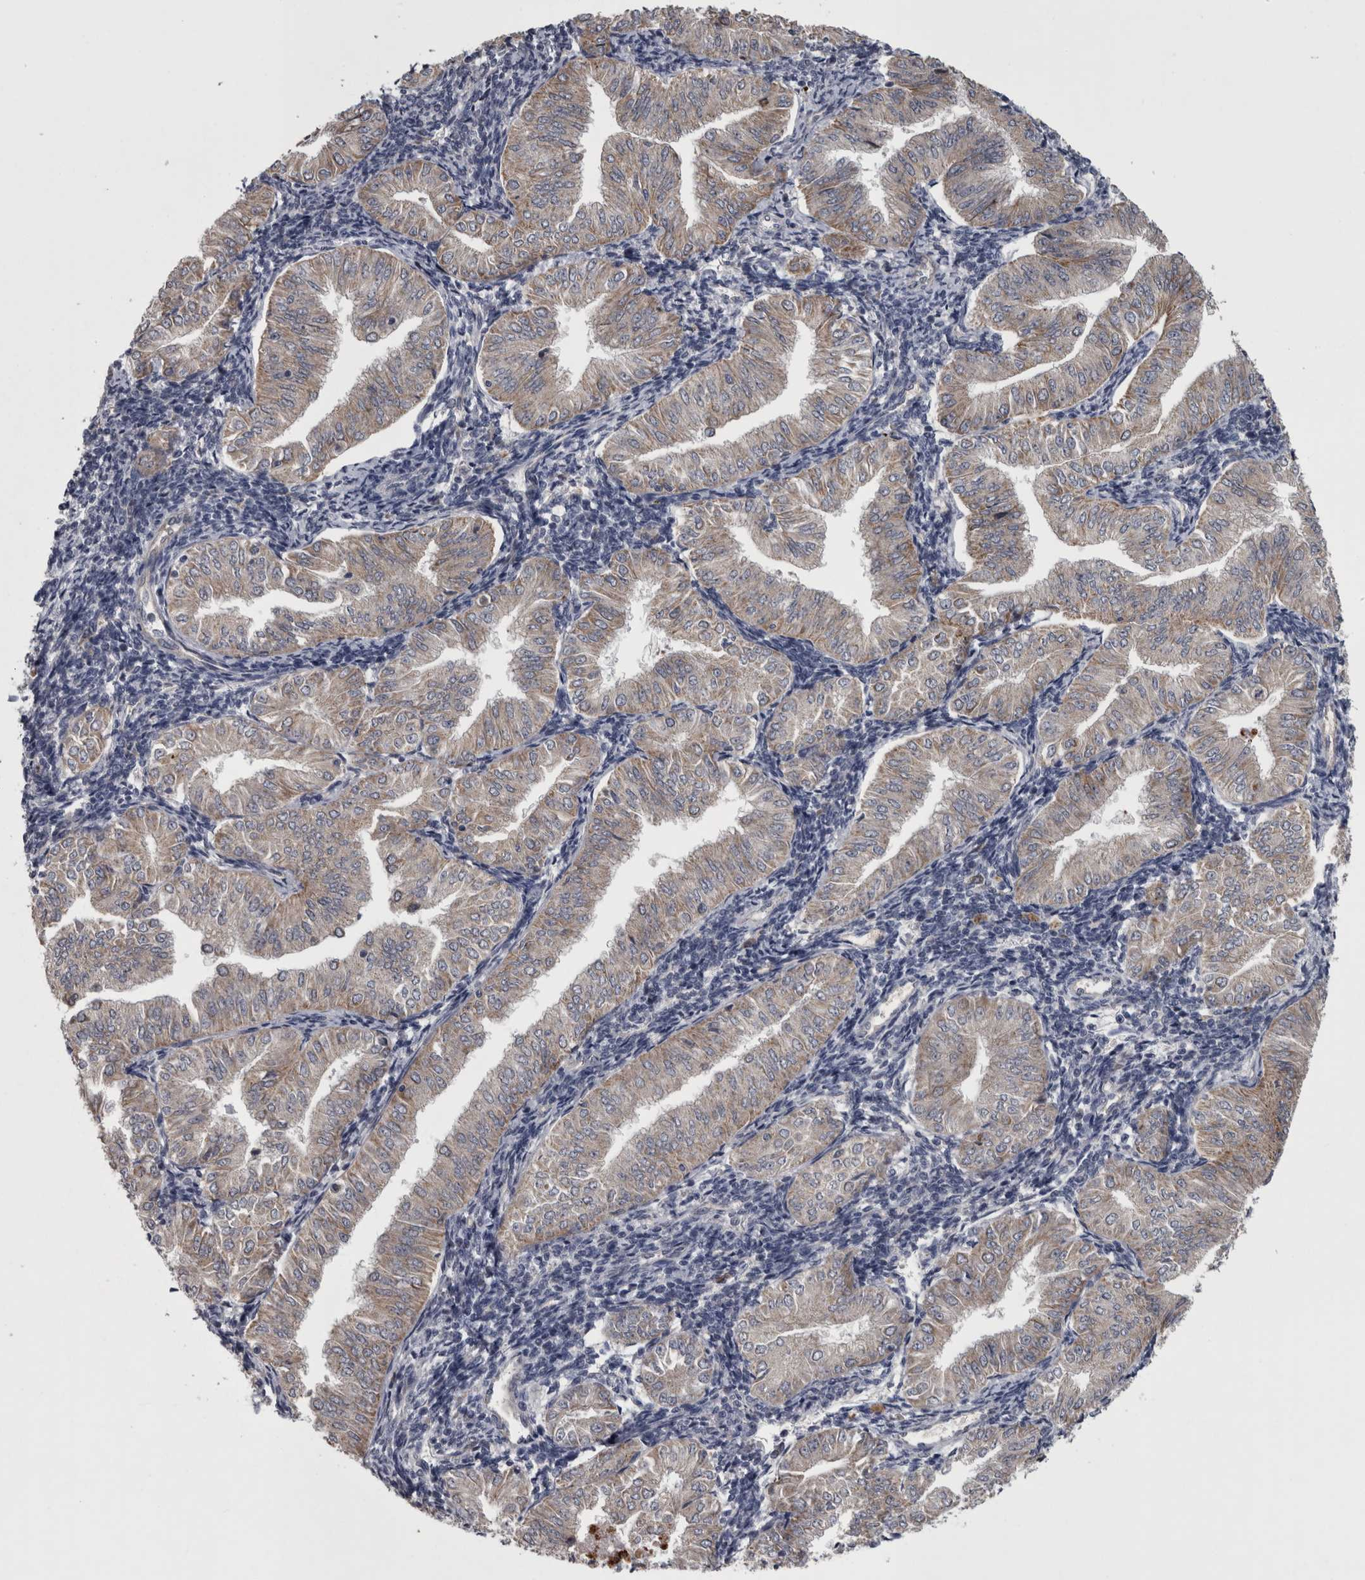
{"staining": {"intensity": "weak", "quantity": "<25%", "location": "cytoplasmic/membranous"}, "tissue": "endometrial cancer", "cell_type": "Tumor cells", "image_type": "cancer", "snomed": [{"axis": "morphology", "description": "Normal tissue, NOS"}, {"axis": "morphology", "description": "Adenocarcinoma, NOS"}, {"axis": "topography", "description": "Endometrium"}], "caption": "Immunohistochemical staining of endometrial cancer (adenocarcinoma) exhibits no significant positivity in tumor cells.", "gene": "DBT", "patient": {"sex": "female", "age": 53}}